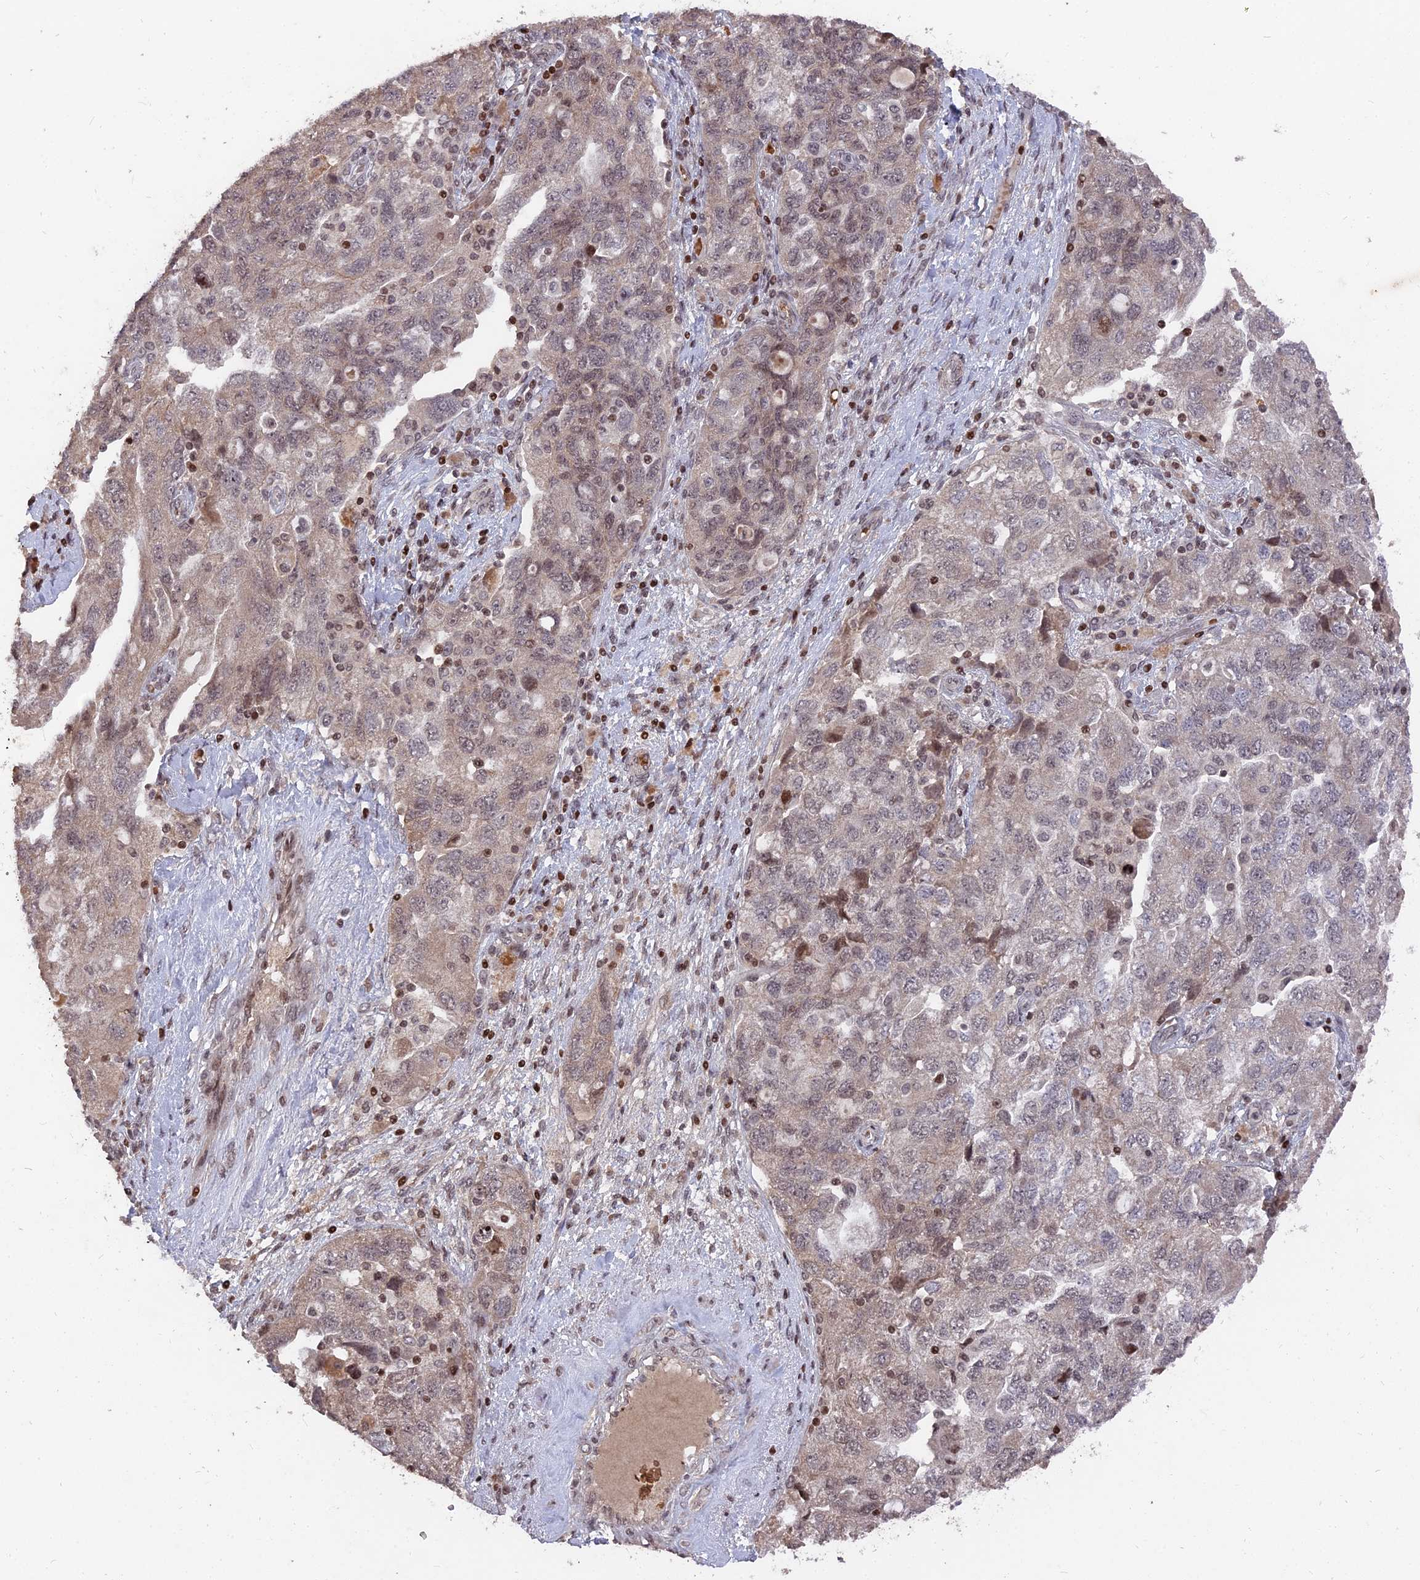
{"staining": {"intensity": "weak", "quantity": "<25%", "location": "nuclear"}, "tissue": "ovarian cancer", "cell_type": "Tumor cells", "image_type": "cancer", "snomed": [{"axis": "morphology", "description": "Carcinoma, NOS"}, {"axis": "morphology", "description": "Cystadenocarcinoma, serous, NOS"}, {"axis": "topography", "description": "Ovary"}], "caption": "An image of human serous cystadenocarcinoma (ovarian) is negative for staining in tumor cells.", "gene": "NR1H3", "patient": {"sex": "female", "age": 69}}